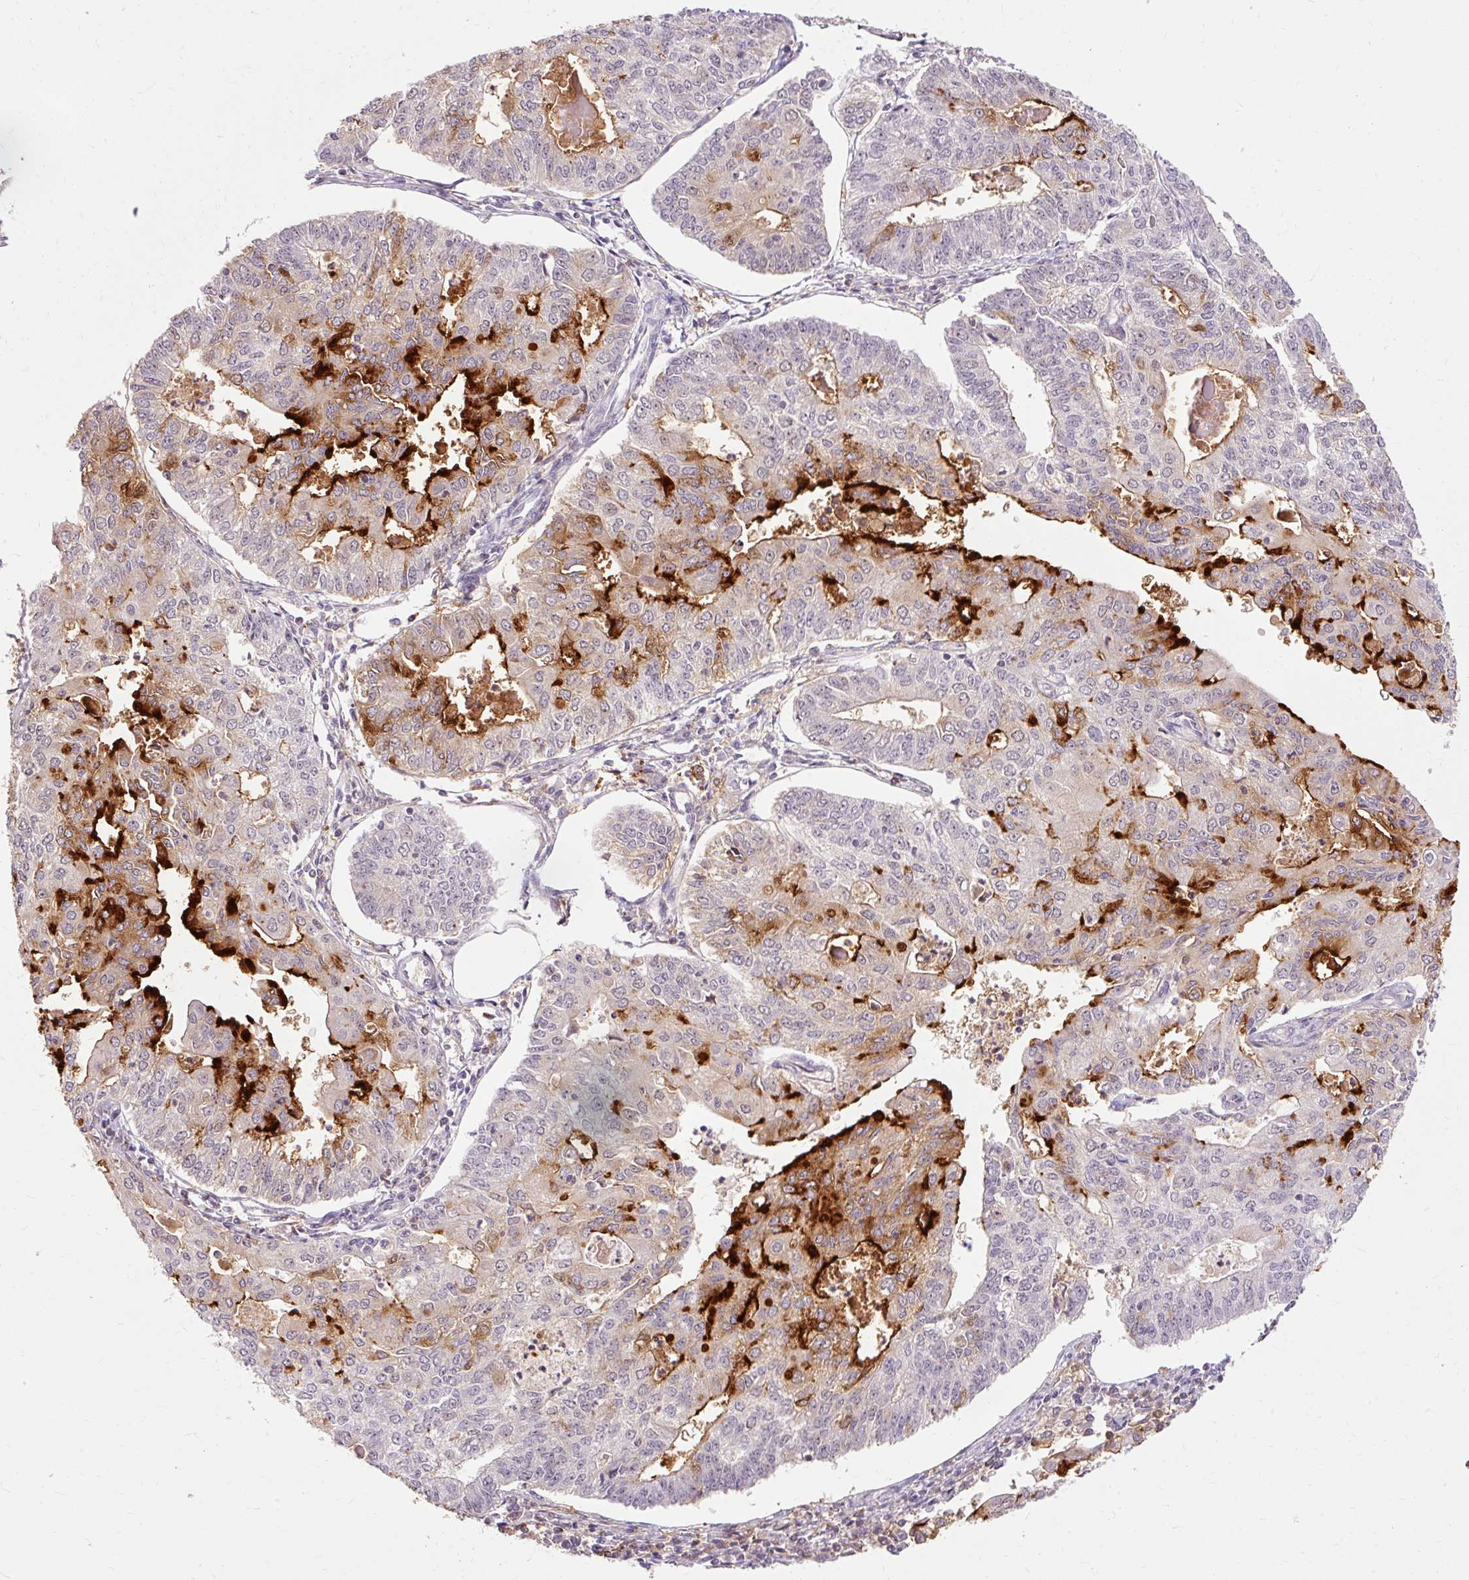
{"staining": {"intensity": "strong", "quantity": "25%-75%", "location": "cytoplasmic/membranous"}, "tissue": "endometrial cancer", "cell_type": "Tumor cells", "image_type": "cancer", "snomed": [{"axis": "morphology", "description": "Adenocarcinoma, NOS"}, {"axis": "topography", "description": "Endometrium"}], "caption": "Immunohistochemical staining of endometrial cancer (adenocarcinoma) shows strong cytoplasmic/membranous protein expression in about 25%-75% of tumor cells.", "gene": "CEBPZ", "patient": {"sex": "female", "age": 56}}